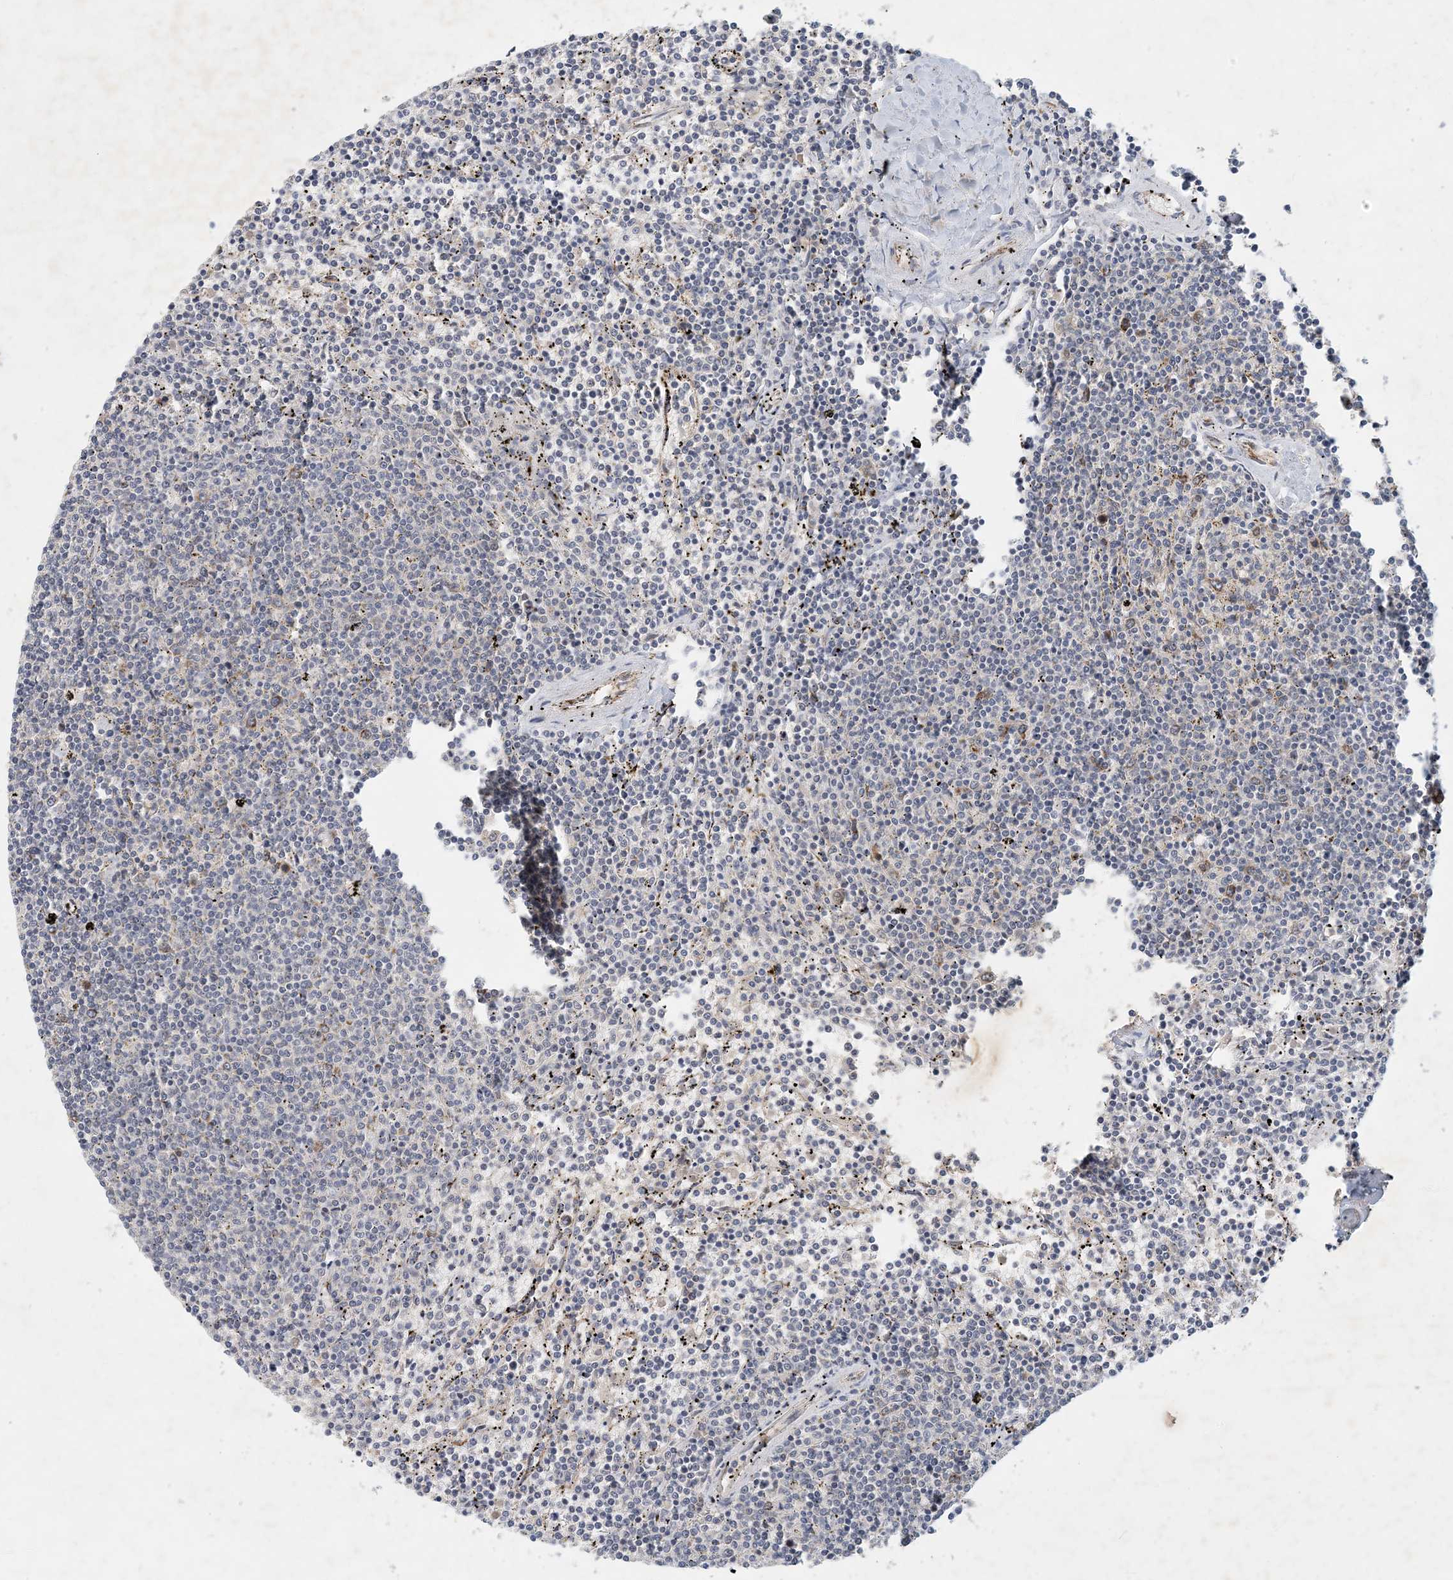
{"staining": {"intensity": "negative", "quantity": "none", "location": "none"}, "tissue": "lymphoma", "cell_type": "Tumor cells", "image_type": "cancer", "snomed": [{"axis": "morphology", "description": "Malignant lymphoma, non-Hodgkin's type, Low grade"}, {"axis": "topography", "description": "Spleen"}], "caption": "Immunohistochemistry of human low-grade malignant lymphoma, non-Hodgkin's type reveals no expression in tumor cells. Nuclei are stained in blue.", "gene": "ZBTB3", "patient": {"sex": "female", "age": 50}}